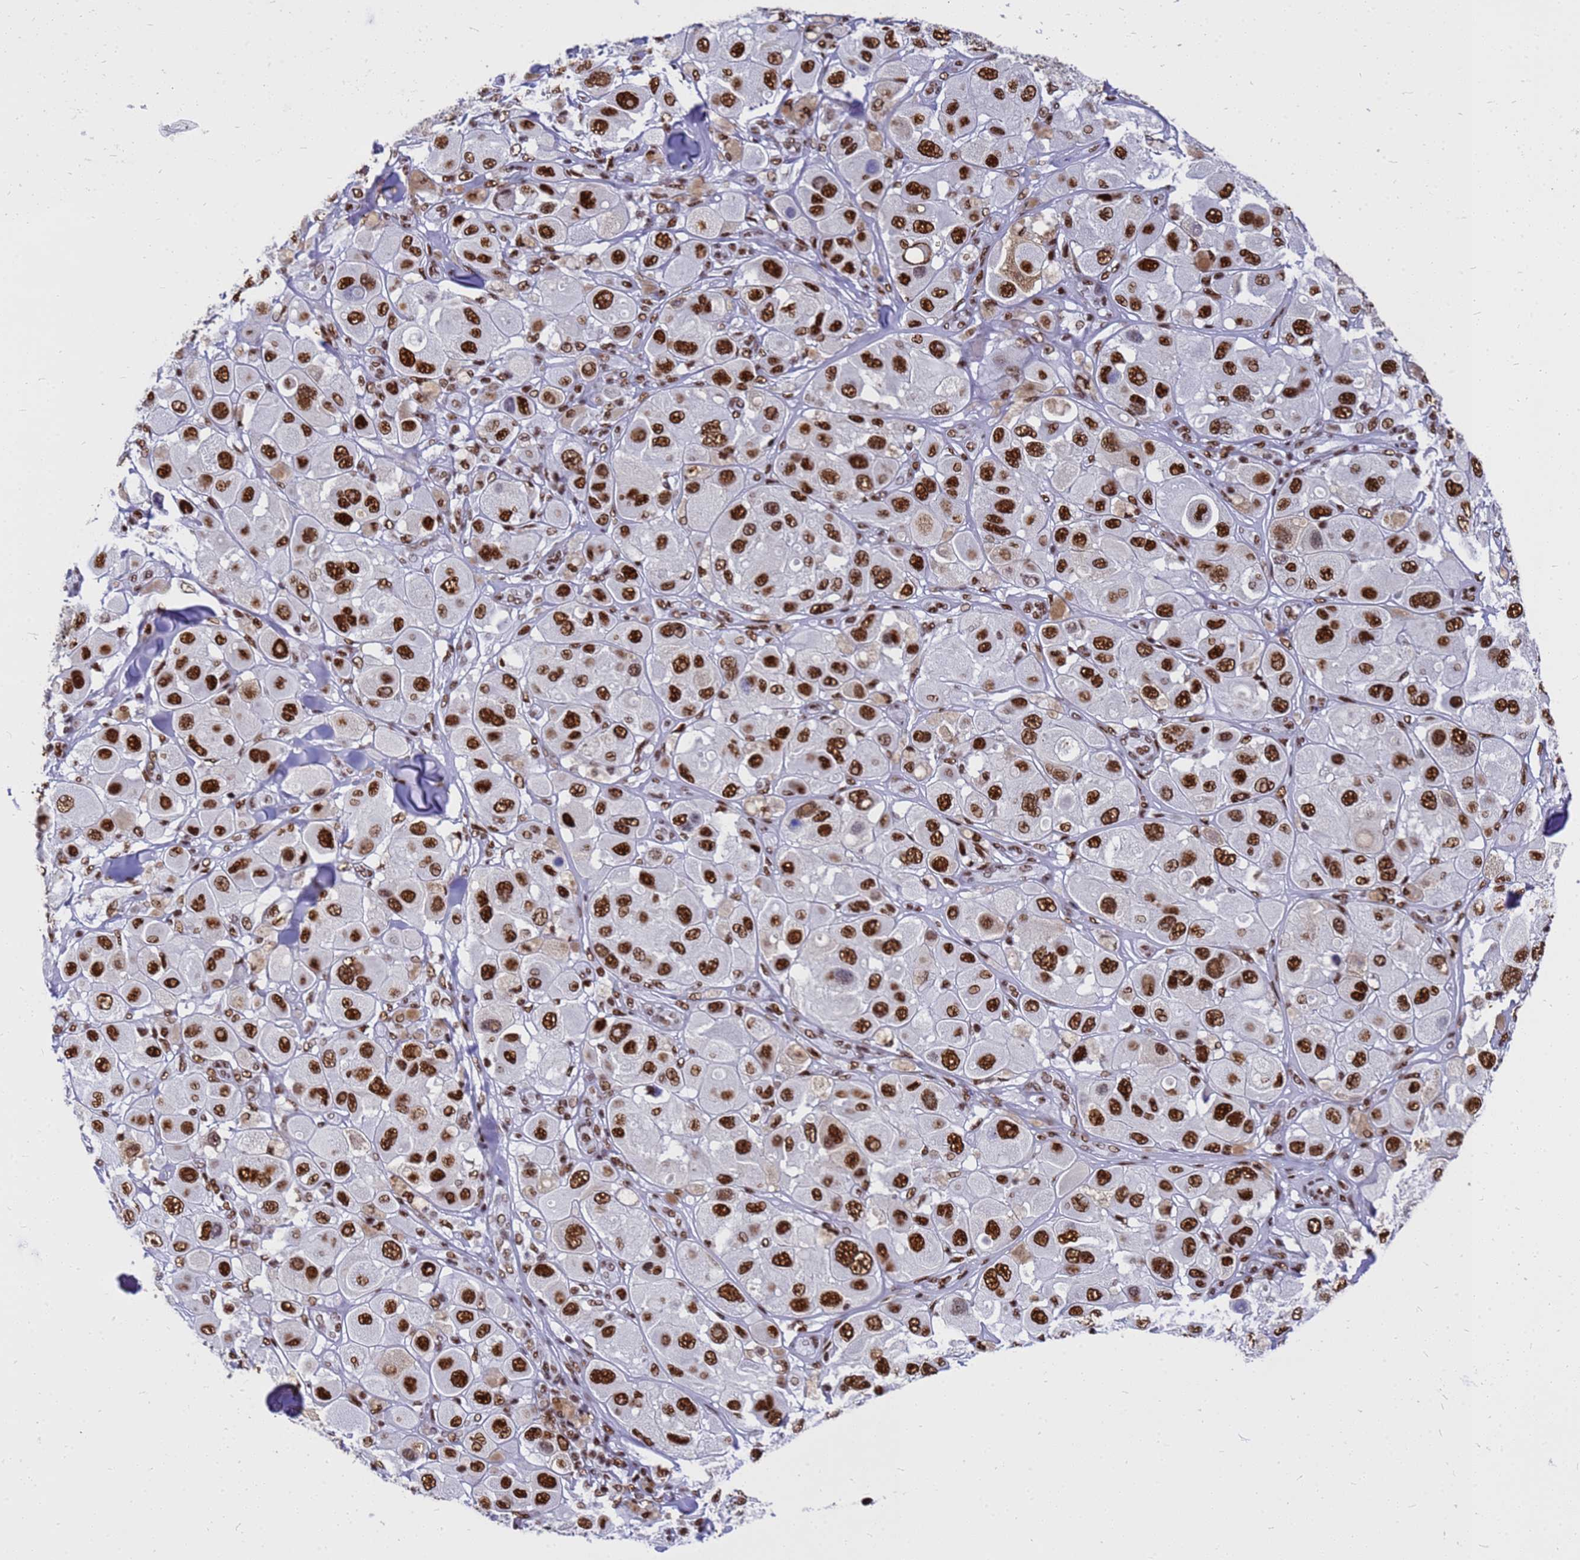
{"staining": {"intensity": "strong", "quantity": ">75%", "location": "nuclear"}, "tissue": "melanoma", "cell_type": "Tumor cells", "image_type": "cancer", "snomed": [{"axis": "morphology", "description": "Malignant melanoma, Metastatic site"}, {"axis": "topography", "description": "Skin"}], "caption": "This is an image of IHC staining of malignant melanoma (metastatic site), which shows strong staining in the nuclear of tumor cells.", "gene": "SART3", "patient": {"sex": "male", "age": 41}}